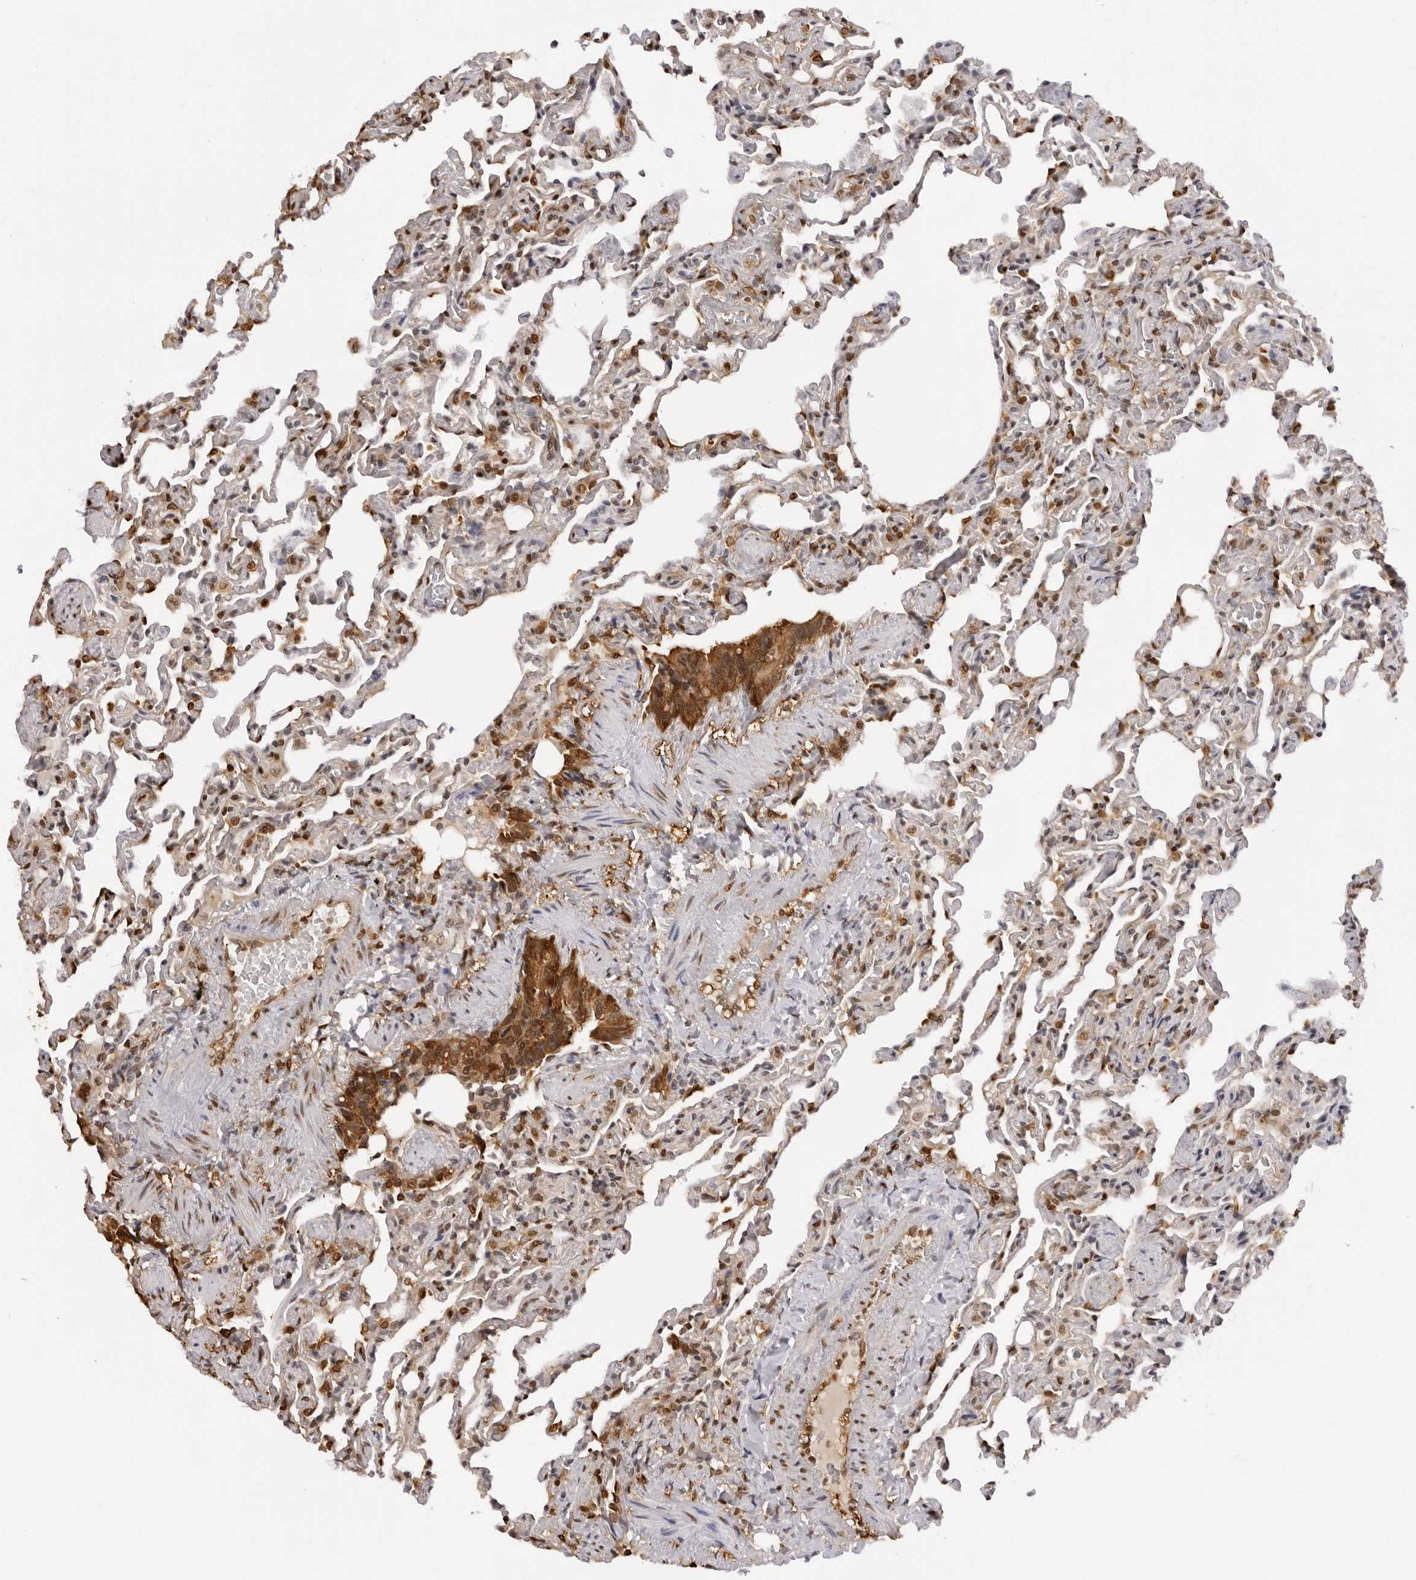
{"staining": {"intensity": "moderate", "quantity": "25%-75%", "location": "nuclear"}, "tissue": "lung", "cell_type": "Alveolar cells", "image_type": "normal", "snomed": [{"axis": "morphology", "description": "Normal tissue, NOS"}, {"axis": "topography", "description": "Lung"}], "caption": "Moderate nuclear positivity for a protein is identified in about 25%-75% of alveolar cells of unremarkable lung using immunohistochemistry.", "gene": "HSPA4", "patient": {"sex": "male", "age": 20}}